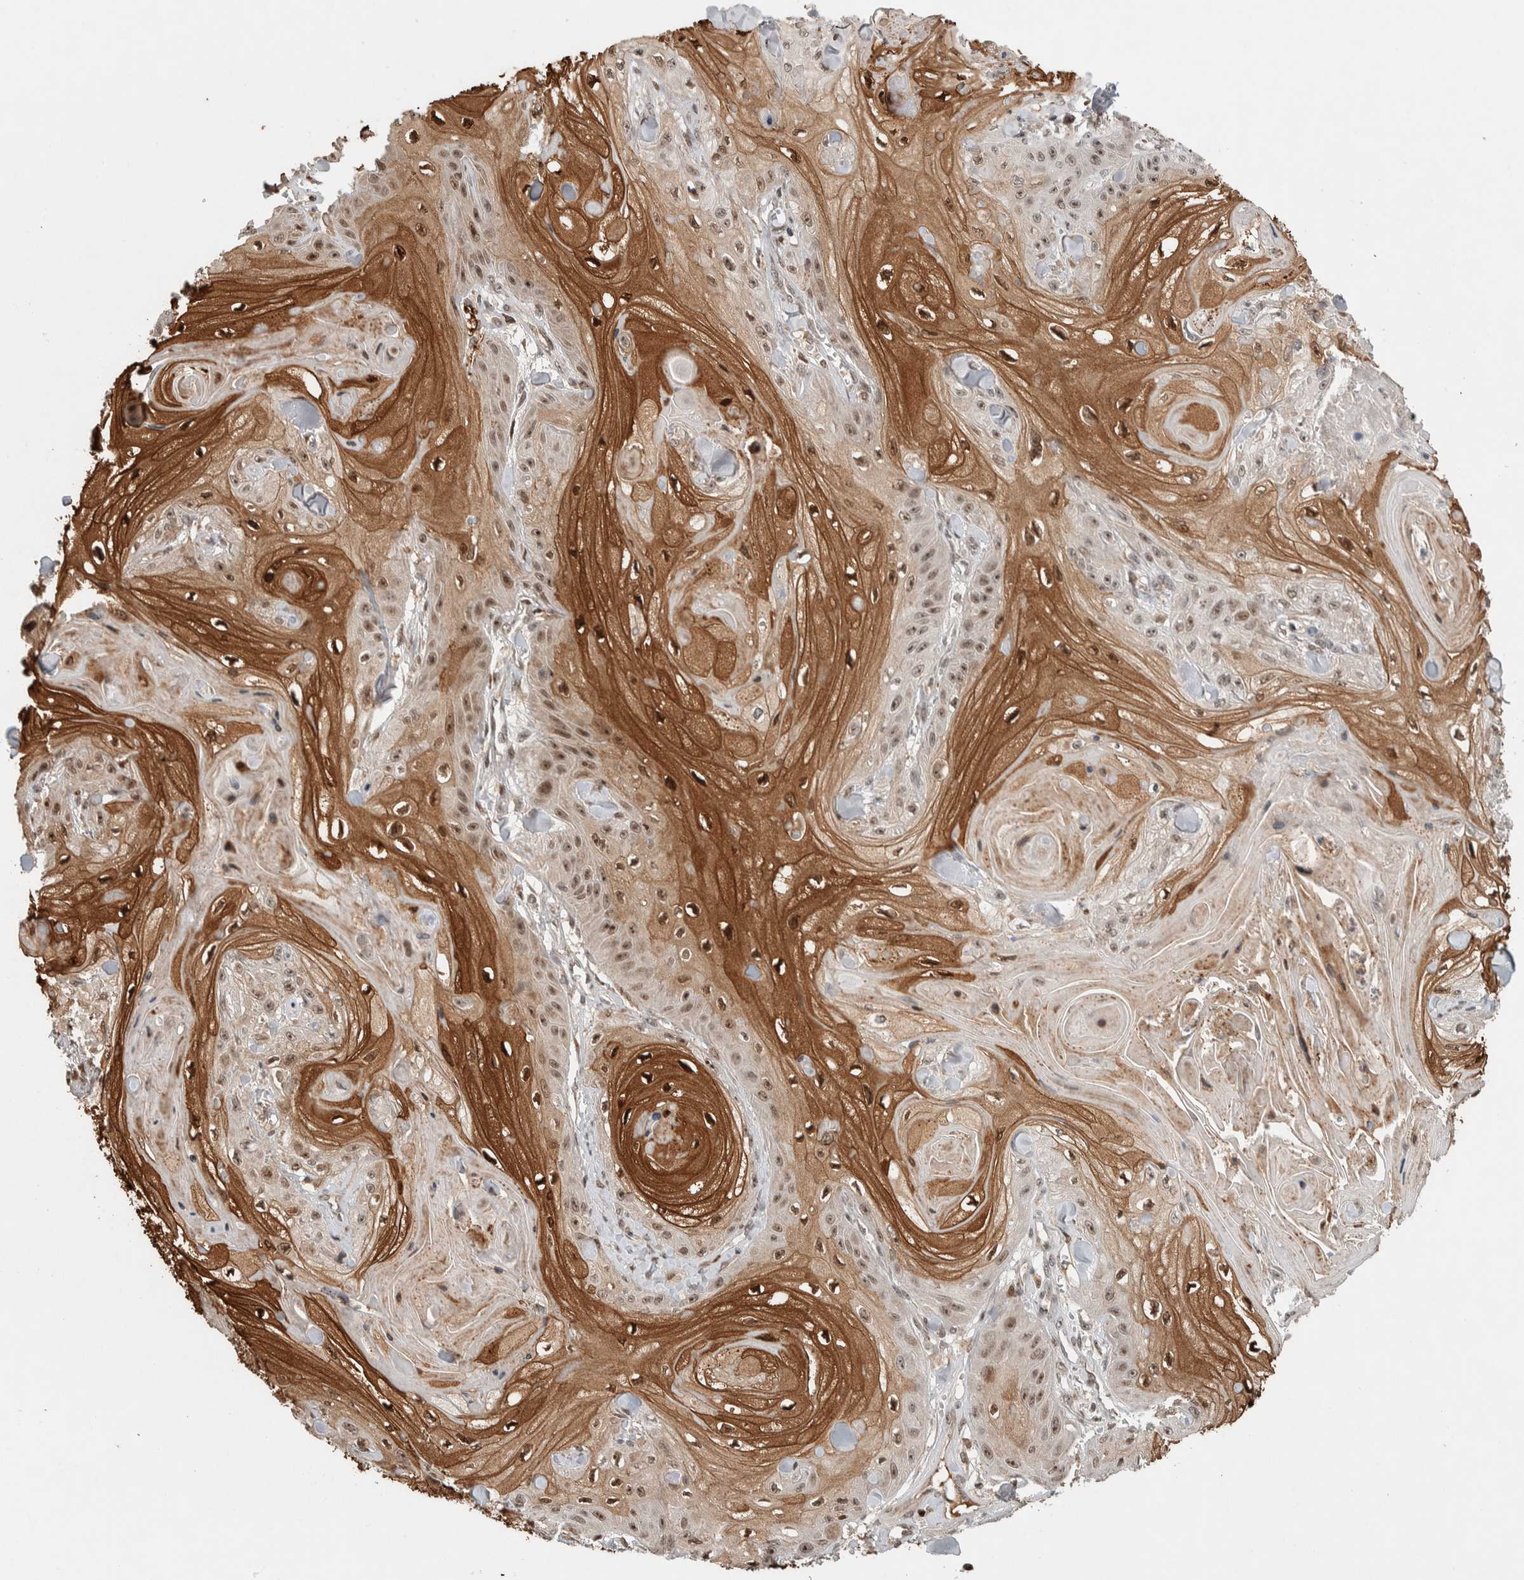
{"staining": {"intensity": "moderate", "quantity": "25%-75%", "location": "cytoplasmic/membranous,nuclear"}, "tissue": "skin cancer", "cell_type": "Tumor cells", "image_type": "cancer", "snomed": [{"axis": "morphology", "description": "Squamous cell carcinoma, NOS"}, {"axis": "topography", "description": "Skin"}], "caption": "Skin cancer (squamous cell carcinoma) stained with a protein marker exhibits moderate staining in tumor cells.", "gene": "ZNF521", "patient": {"sex": "male", "age": 74}}